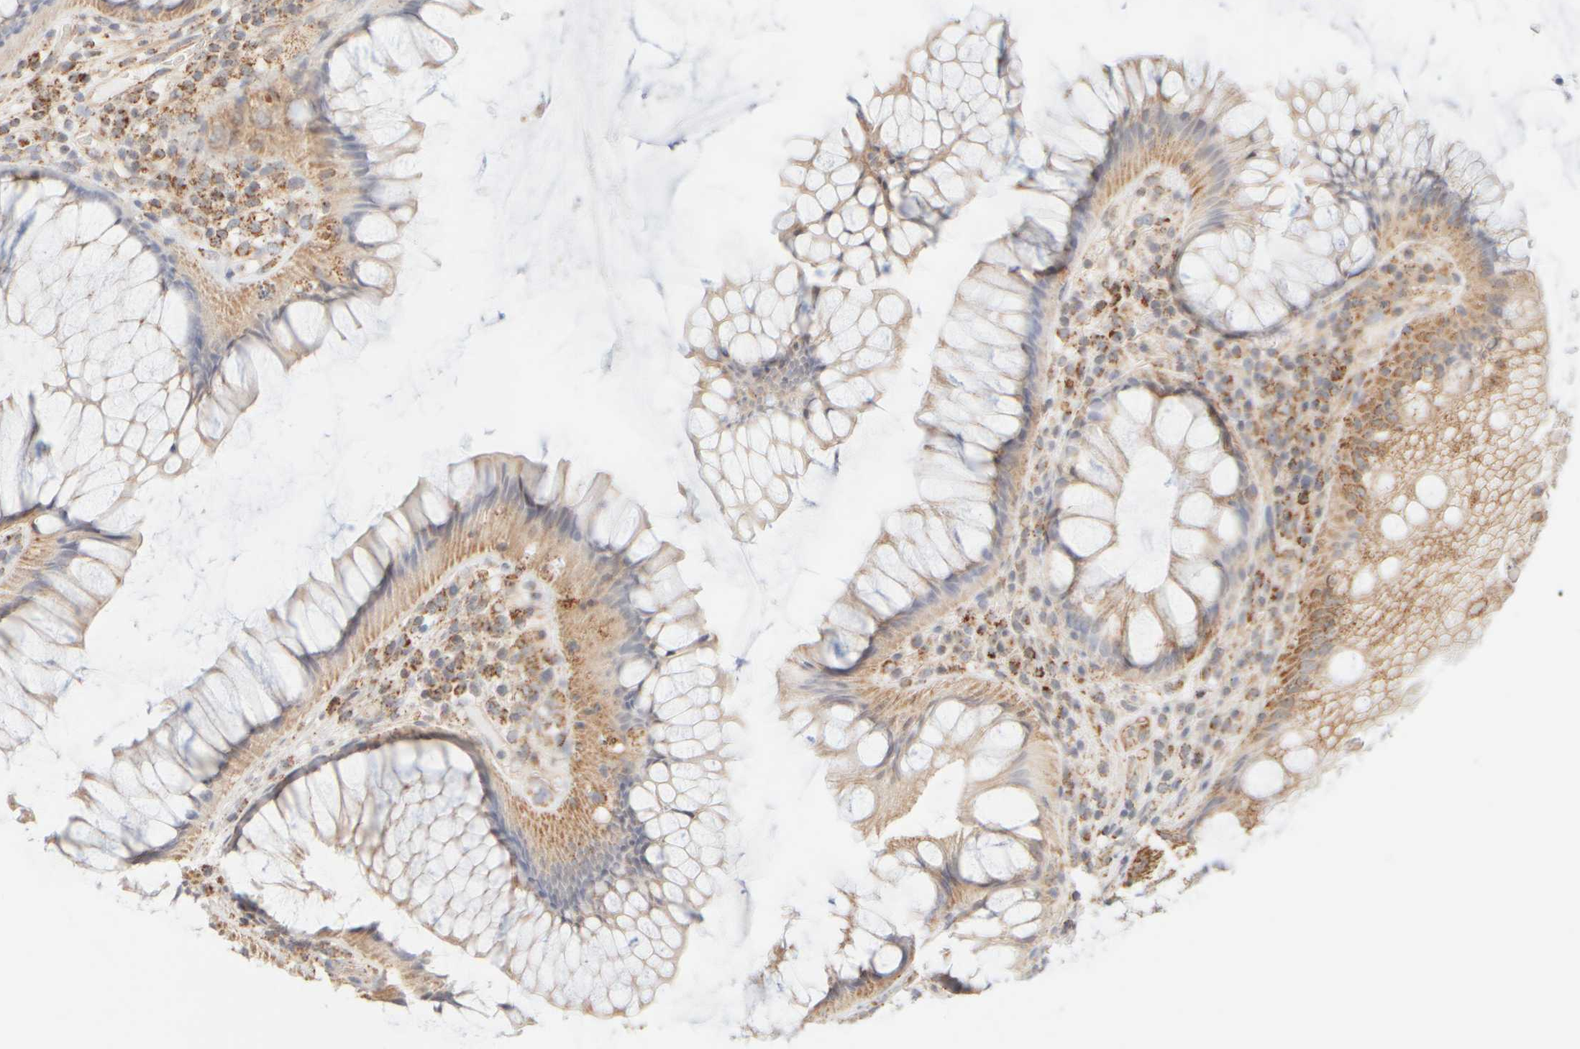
{"staining": {"intensity": "moderate", "quantity": ">75%", "location": "cytoplasmic/membranous"}, "tissue": "rectum", "cell_type": "Glandular cells", "image_type": "normal", "snomed": [{"axis": "morphology", "description": "Normal tissue, NOS"}, {"axis": "topography", "description": "Rectum"}], "caption": "A brown stain highlights moderate cytoplasmic/membranous staining of a protein in glandular cells of benign rectum. The staining was performed using DAB, with brown indicating positive protein expression. Nuclei are stained blue with hematoxylin.", "gene": "APBB2", "patient": {"sex": "male", "age": 51}}